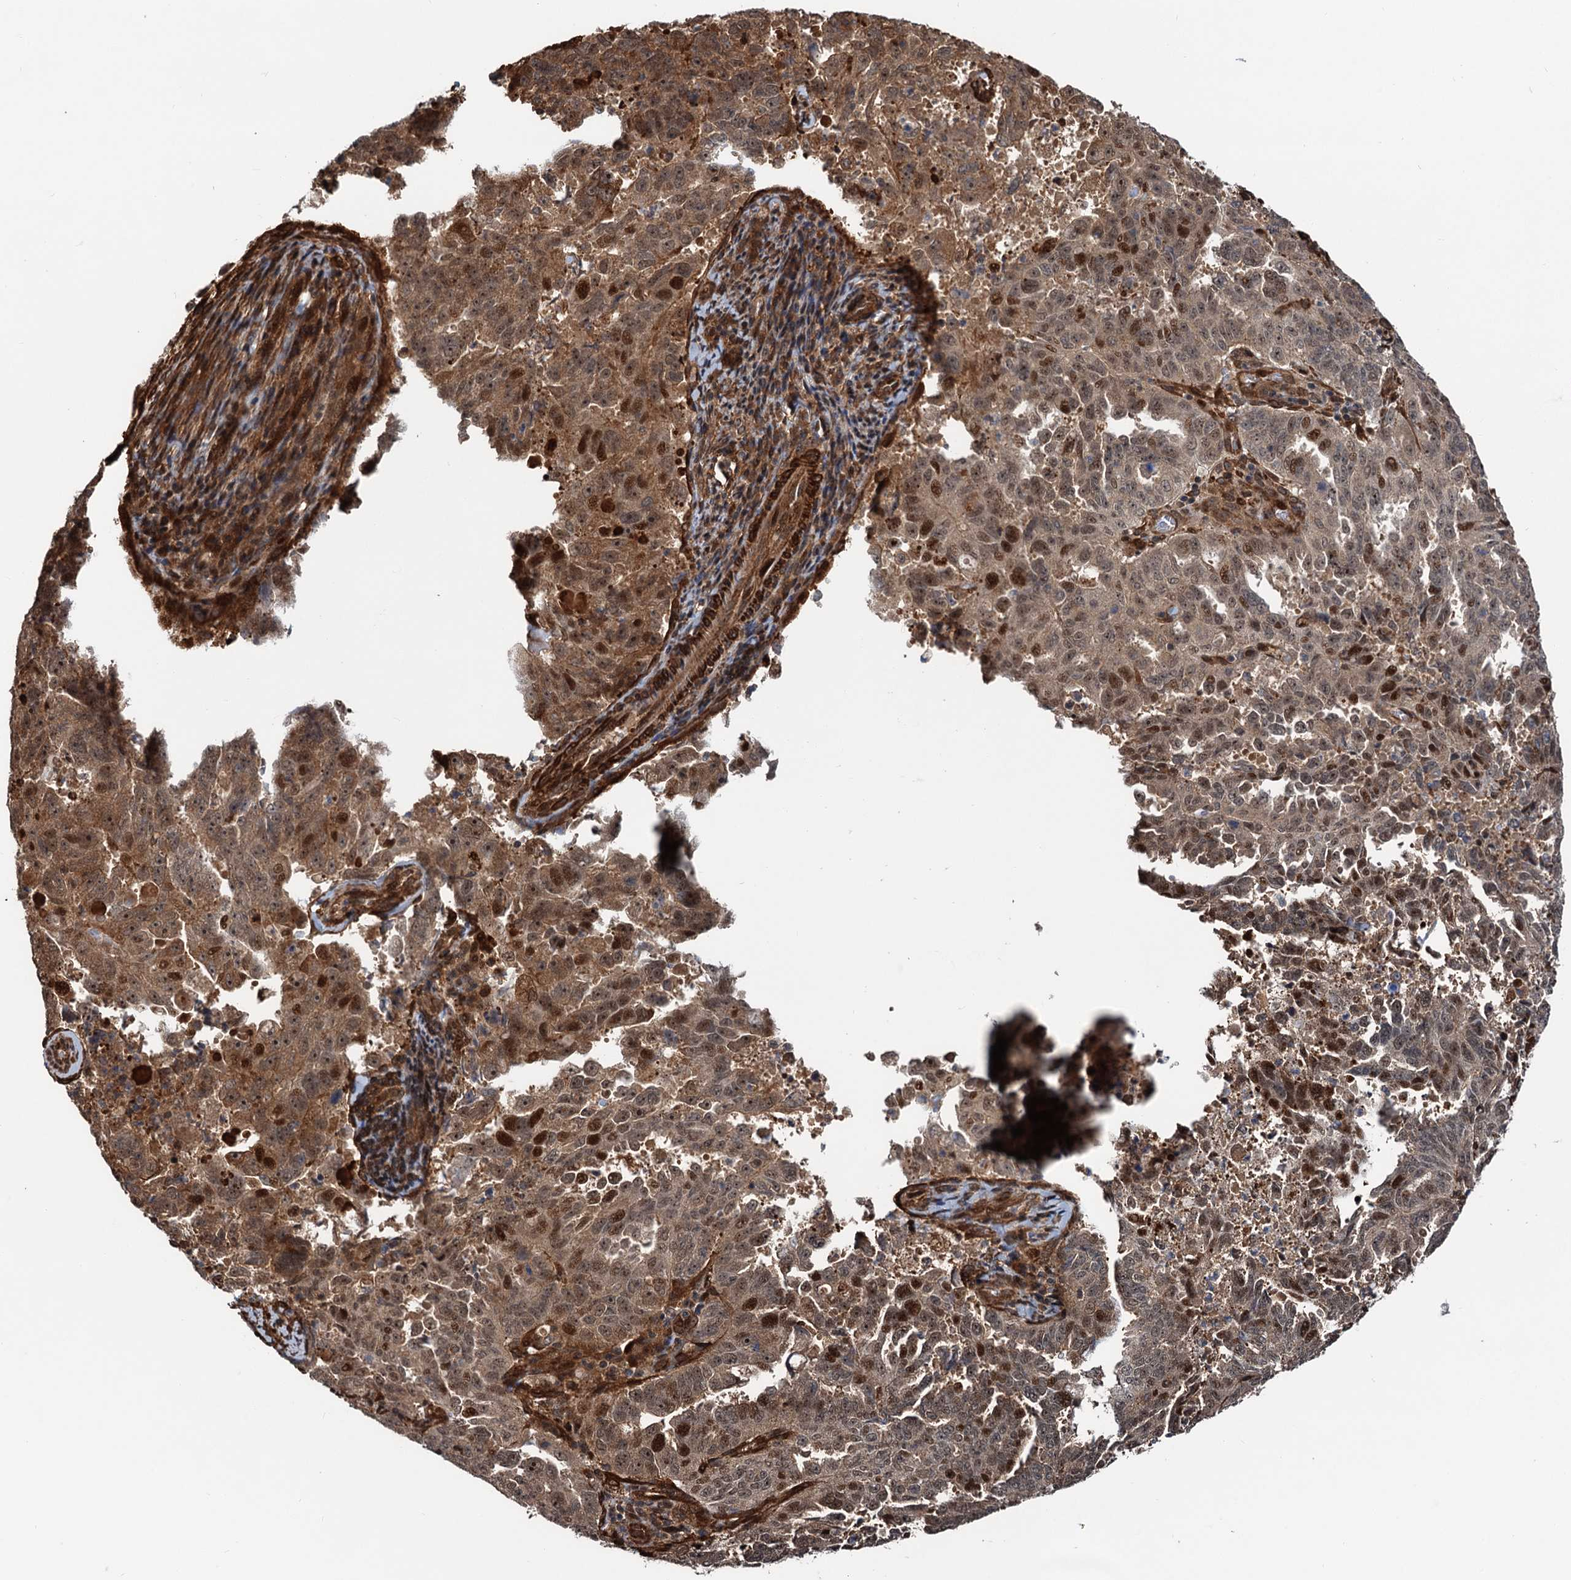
{"staining": {"intensity": "moderate", "quantity": "25%-75%", "location": "cytoplasmic/membranous,nuclear"}, "tissue": "endometrial cancer", "cell_type": "Tumor cells", "image_type": "cancer", "snomed": [{"axis": "morphology", "description": "Adenocarcinoma, NOS"}, {"axis": "topography", "description": "Endometrium"}], "caption": "Immunohistochemical staining of endometrial cancer reveals medium levels of moderate cytoplasmic/membranous and nuclear staining in approximately 25%-75% of tumor cells.", "gene": "SNRNP25", "patient": {"sex": "female", "age": 65}}